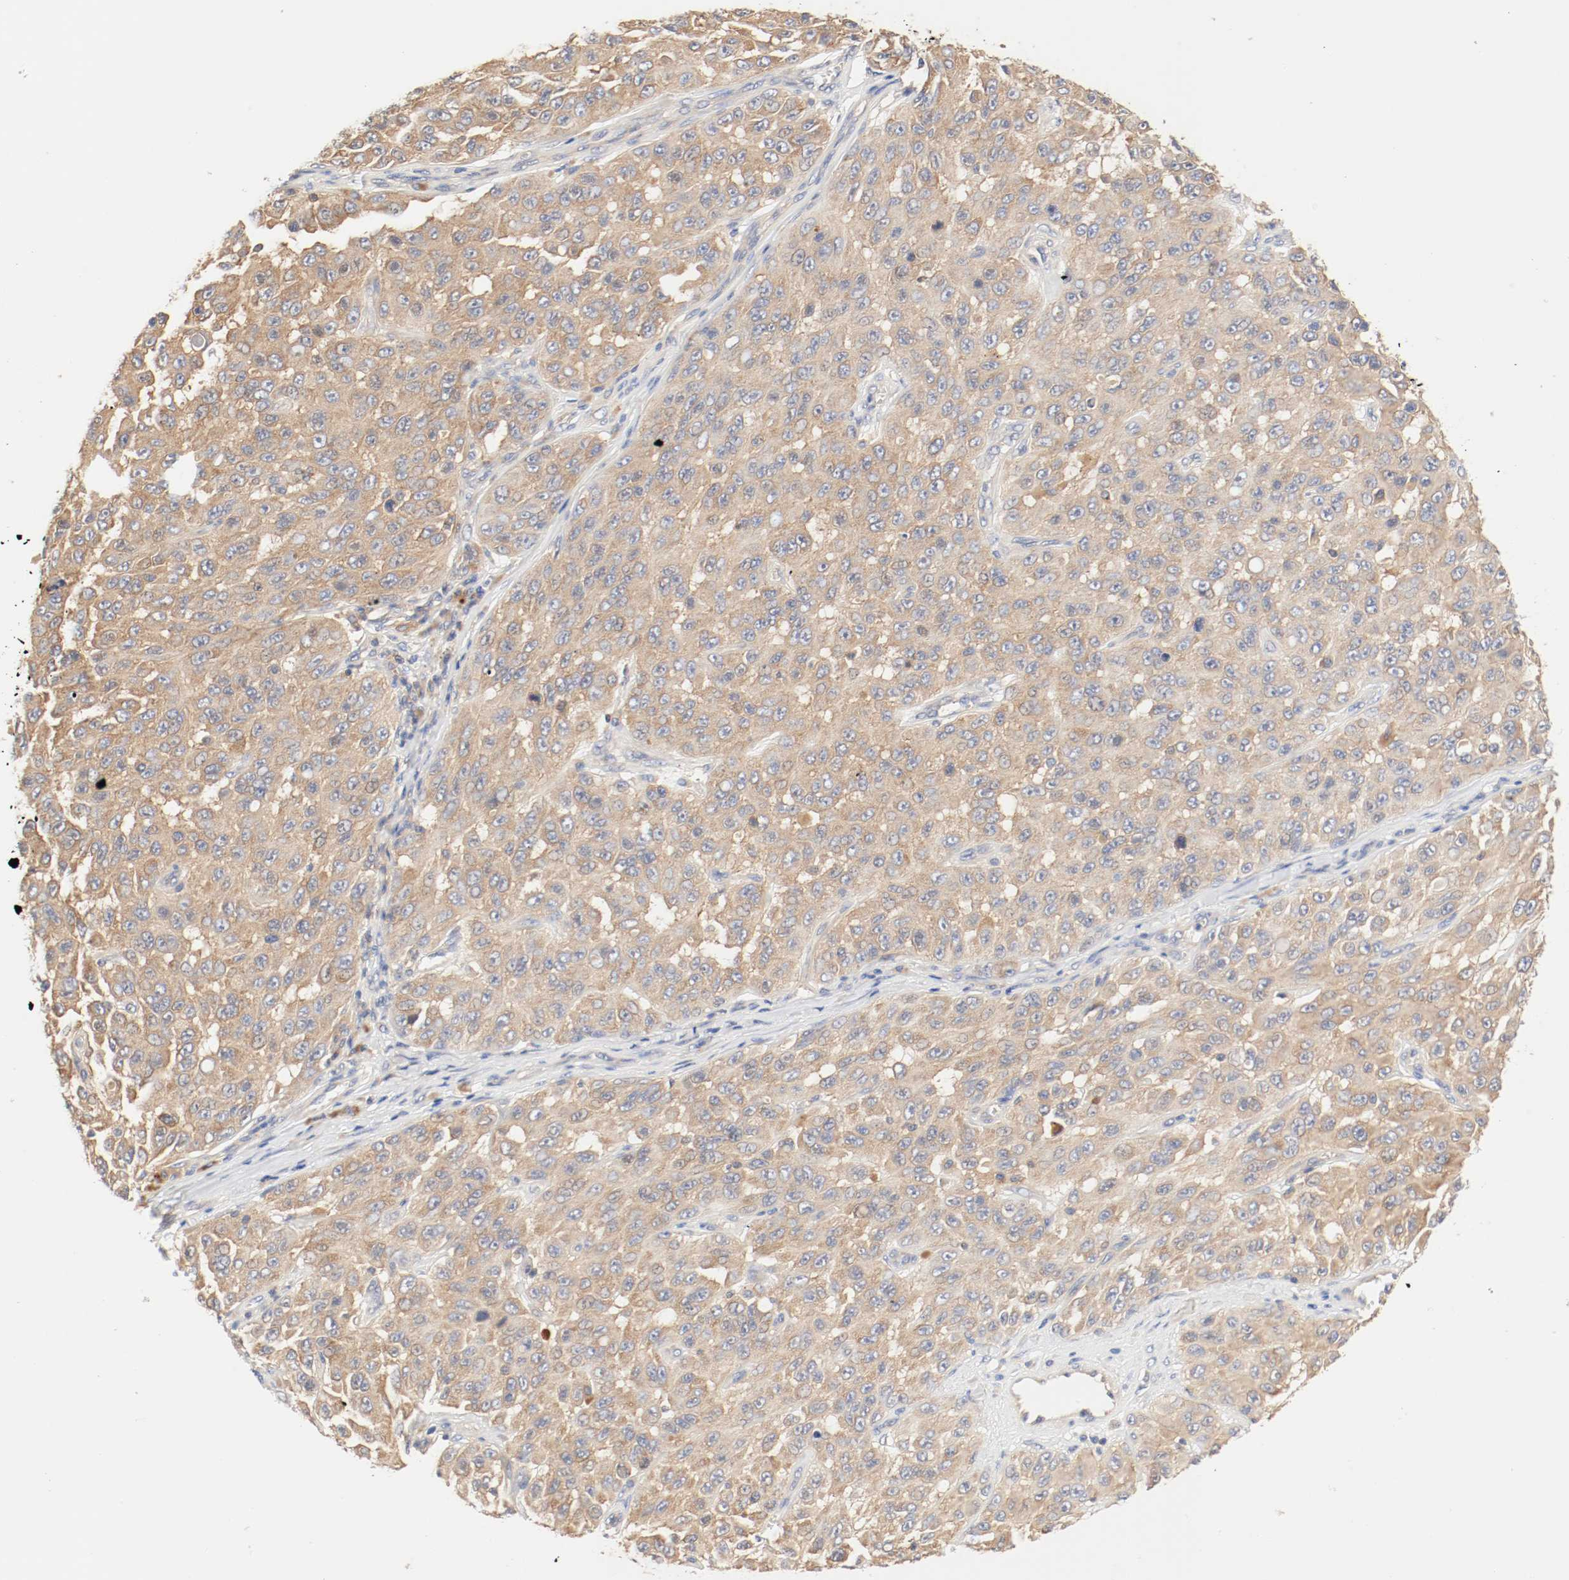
{"staining": {"intensity": "moderate", "quantity": ">75%", "location": "cytoplasmic/membranous"}, "tissue": "melanoma", "cell_type": "Tumor cells", "image_type": "cancer", "snomed": [{"axis": "morphology", "description": "Malignant melanoma, NOS"}, {"axis": "topography", "description": "Skin"}], "caption": "A photomicrograph of melanoma stained for a protein demonstrates moderate cytoplasmic/membranous brown staining in tumor cells.", "gene": "GIT1", "patient": {"sex": "male", "age": 30}}